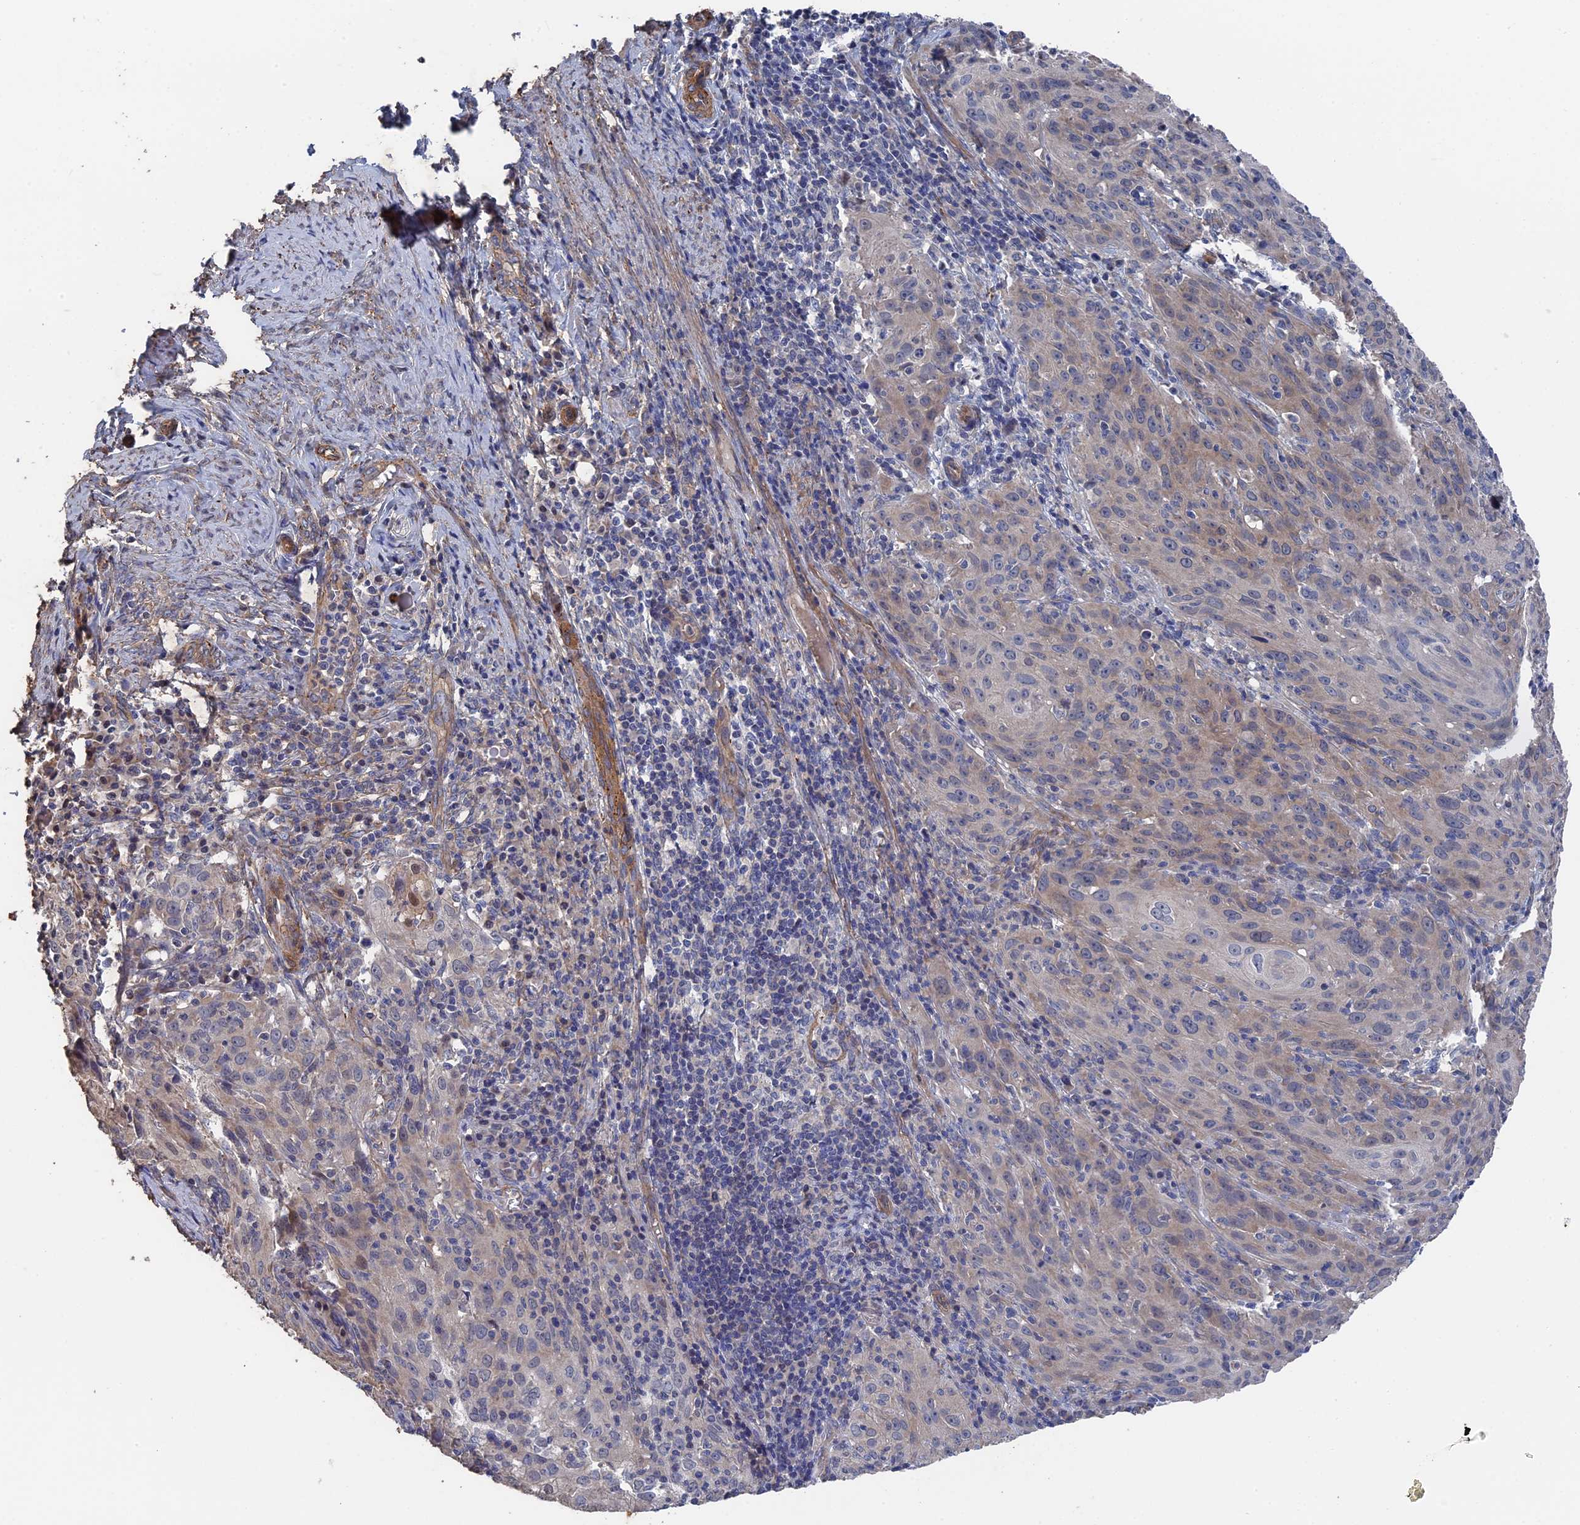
{"staining": {"intensity": "weak", "quantity": "<25%", "location": "cytoplasmic/membranous"}, "tissue": "cervical cancer", "cell_type": "Tumor cells", "image_type": "cancer", "snomed": [{"axis": "morphology", "description": "Squamous cell carcinoma, NOS"}, {"axis": "topography", "description": "Cervix"}], "caption": "This is an immunohistochemistry (IHC) photomicrograph of human cervical cancer (squamous cell carcinoma). There is no positivity in tumor cells.", "gene": "MTHFSD", "patient": {"sex": "female", "age": 50}}